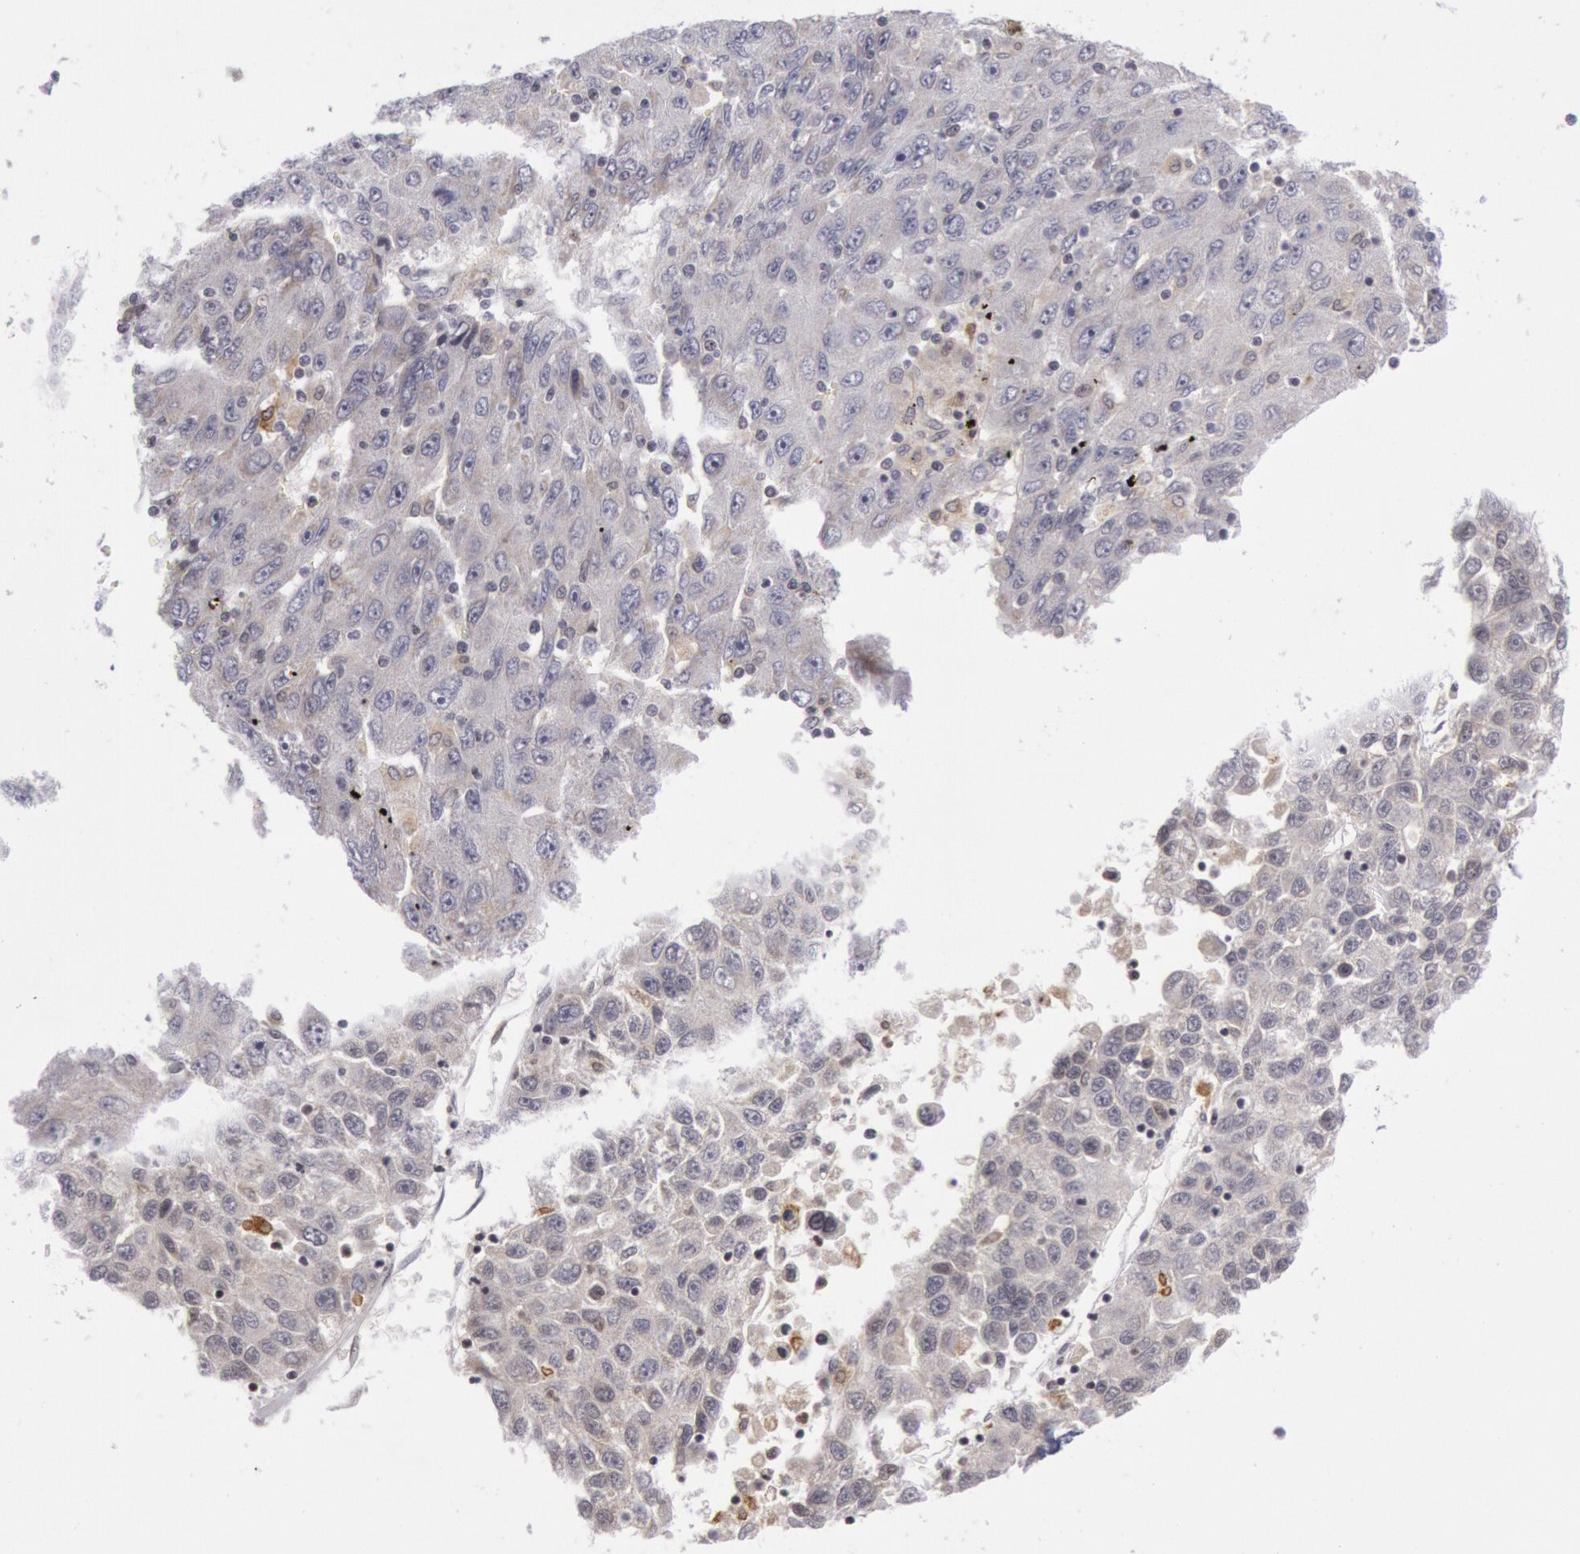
{"staining": {"intensity": "weak", "quantity": "<25%", "location": "cytoplasmic/membranous"}, "tissue": "liver cancer", "cell_type": "Tumor cells", "image_type": "cancer", "snomed": [{"axis": "morphology", "description": "Carcinoma, Hepatocellular, NOS"}, {"axis": "topography", "description": "Liver"}], "caption": "Tumor cells are negative for brown protein staining in hepatocellular carcinoma (liver).", "gene": "PTGS2", "patient": {"sex": "male", "age": 49}}